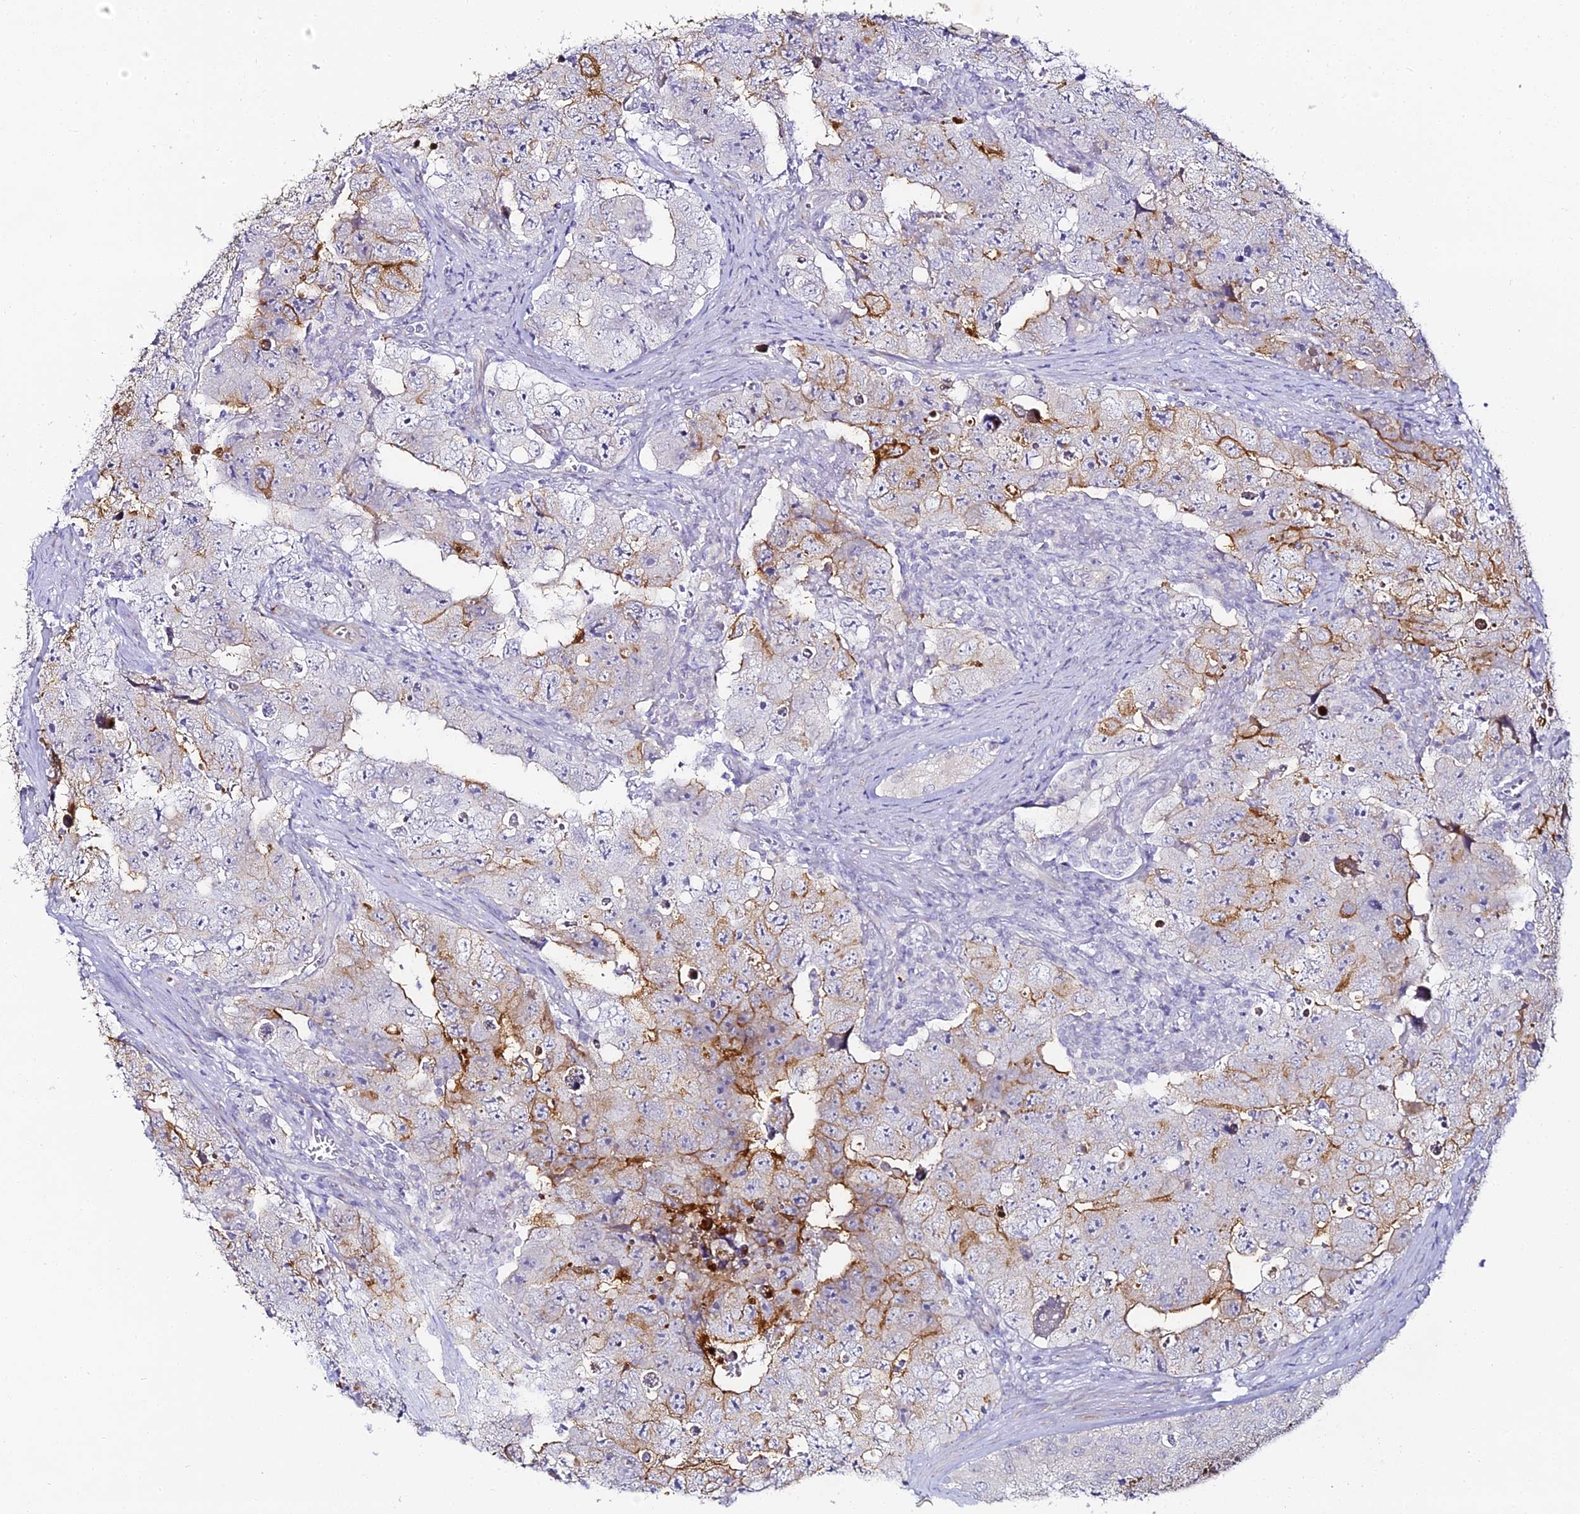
{"staining": {"intensity": "strong", "quantity": "<25%", "location": "cytoplasmic/membranous"}, "tissue": "testis cancer", "cell_type": "Tumor cells", "image_type": "cancer", "snomed": [{"axis": "morphology", "description": "Carcinoma, Embryonal, NOS"}, {"axis": "topography", "description": "Testis"}], "caption": "Embryonal carcinoma (testis) tissue demonstrates strong cytoplasmic/membranous staining in approximately <25% of tumor cells", "gene": "ALPG", "patient": {"sex": "male", "age": 17}}